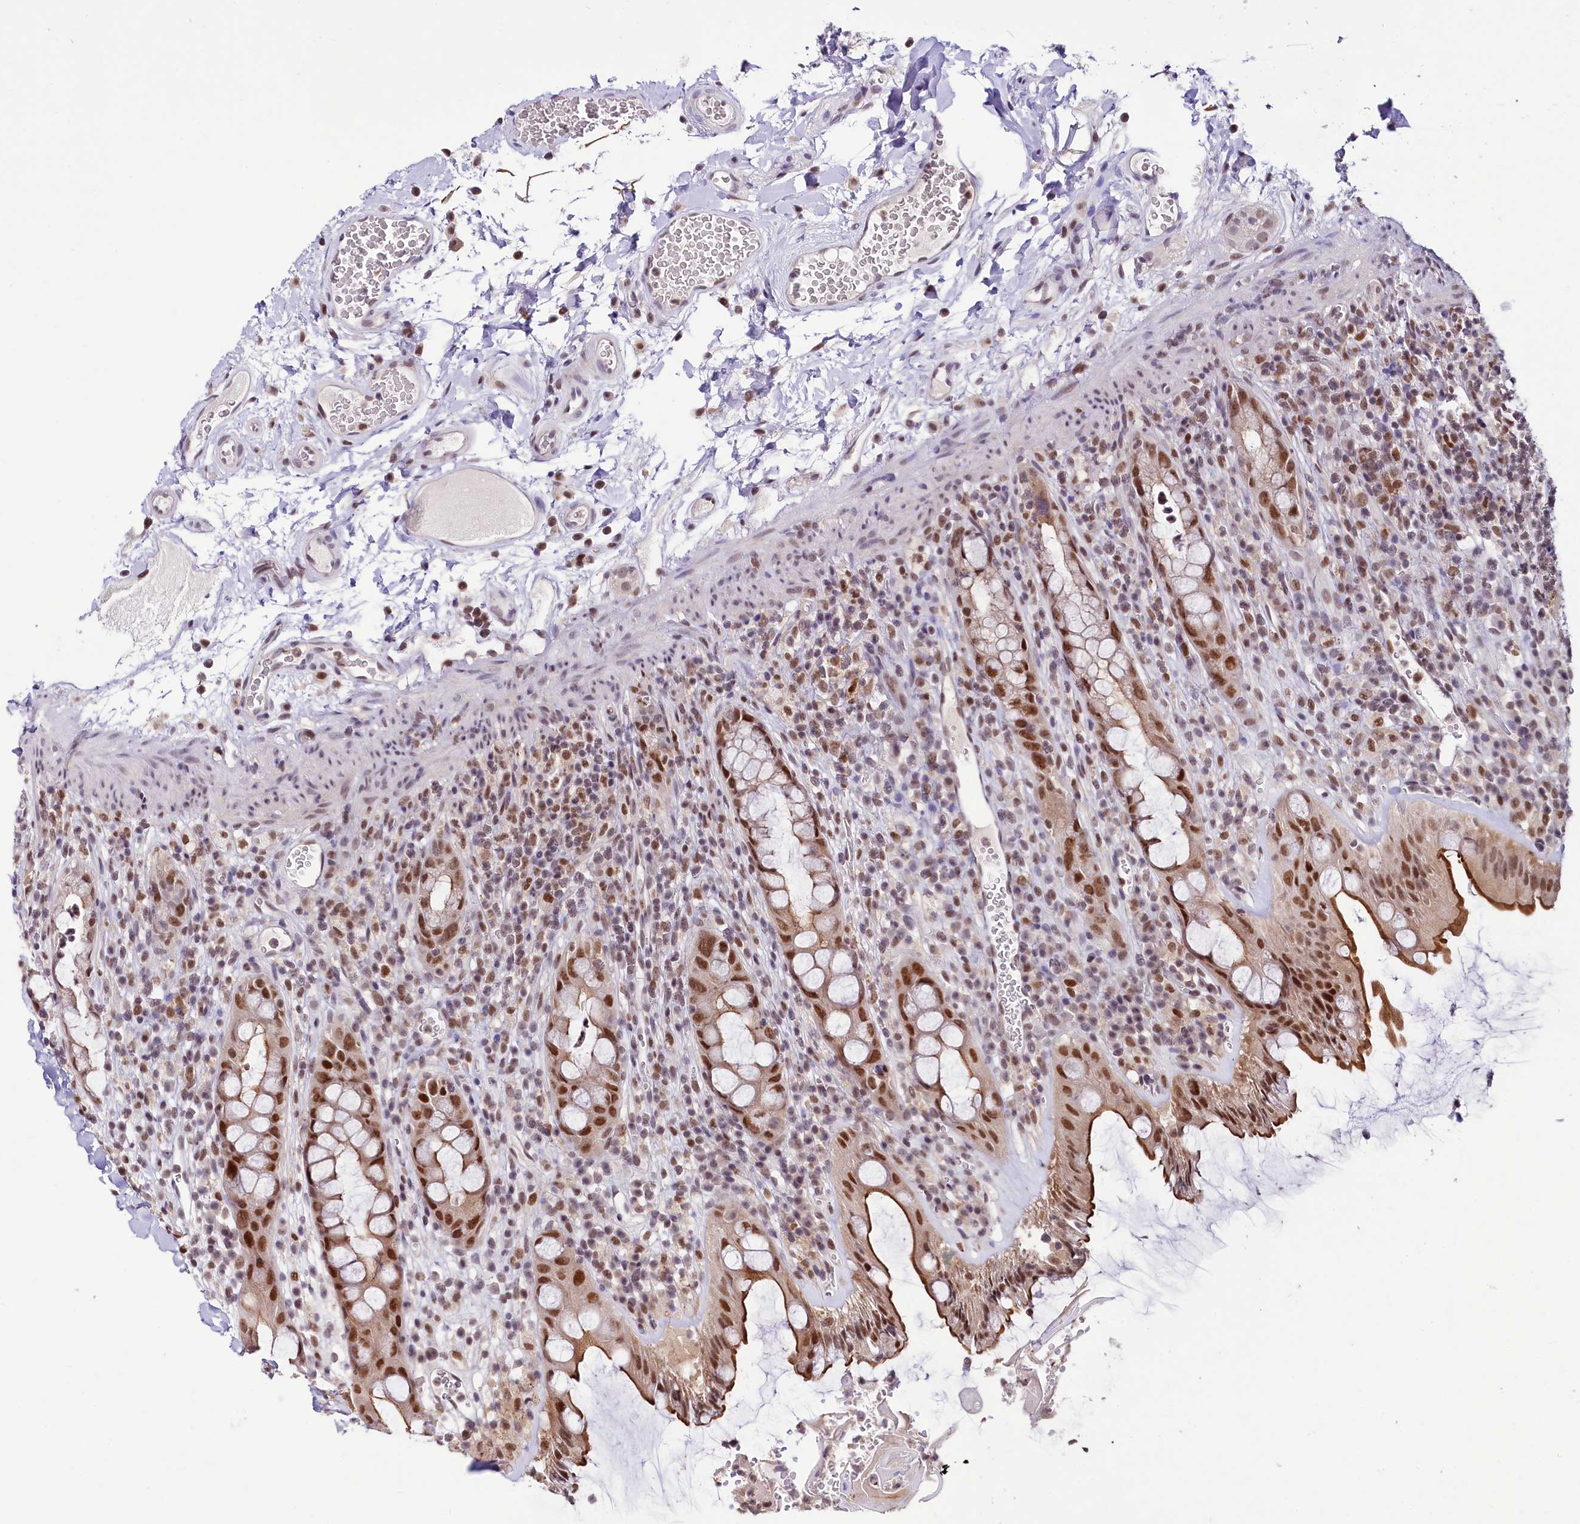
{"staining": {"intensity": "moderate", "quantity": ">75%", "location": "cytoplasmic/membranous,nuclear"}, "tissue": "rectum", "cell_type": "Glandular cells", "image_type": "normal", "snomed": [{"axis": "morphology", "description": "Normal tissue, NOS"}, {"axis": "topography", "description": "Rectum"}], "caption": "An image of human rectum stained for a protein displays moderate cytoplasmic/membranous,nuclear brown staining in glandular cells.", "gene": "SCAF11", "patient": {"sex": "female", "age": 57}}